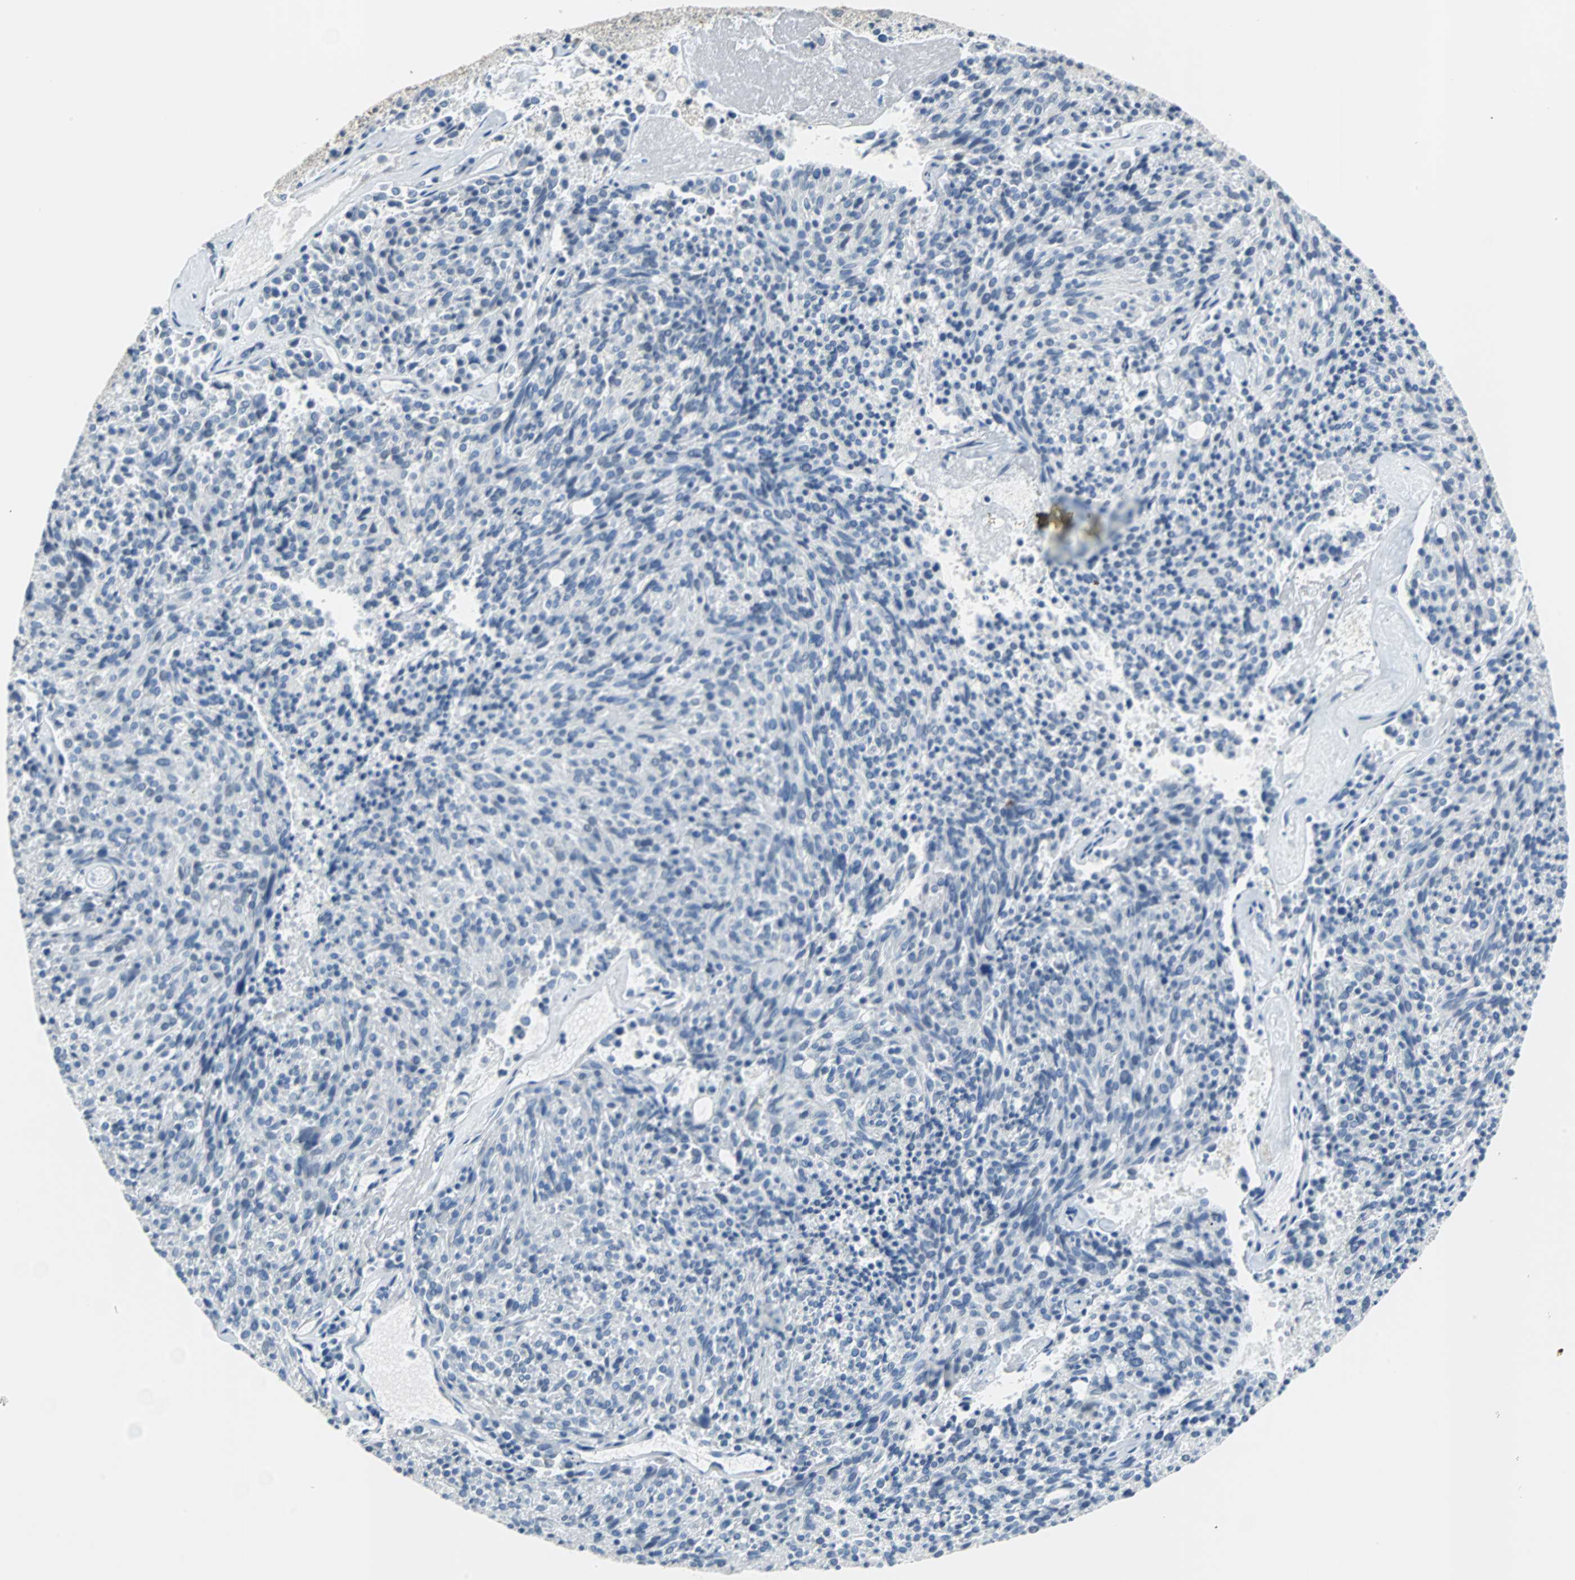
{"staining": {"intensity": "negative", "quantity": "none", "location": "none"}, "tissue": "carcinoid", "cell_type": "Tumor cells", "image_type": "cancer", "snomed": [{"axis": "morphology", "description": "Carcinoid, malignant, NOS"}, {"axis": "topography", "description": "Pancreas"}], "caption": "A micrograph of human malignant carcinoid is negative for staining in tumor cells. The staining was performed using DAB (3,3'-diaminobenzidine) to visualize the protein expression in brown, while the nuclei were stained in blue with hematoxylin (Magnification: 20x).", "gene": "MUC7", "patient": {"sex": "female", "age": 54}}